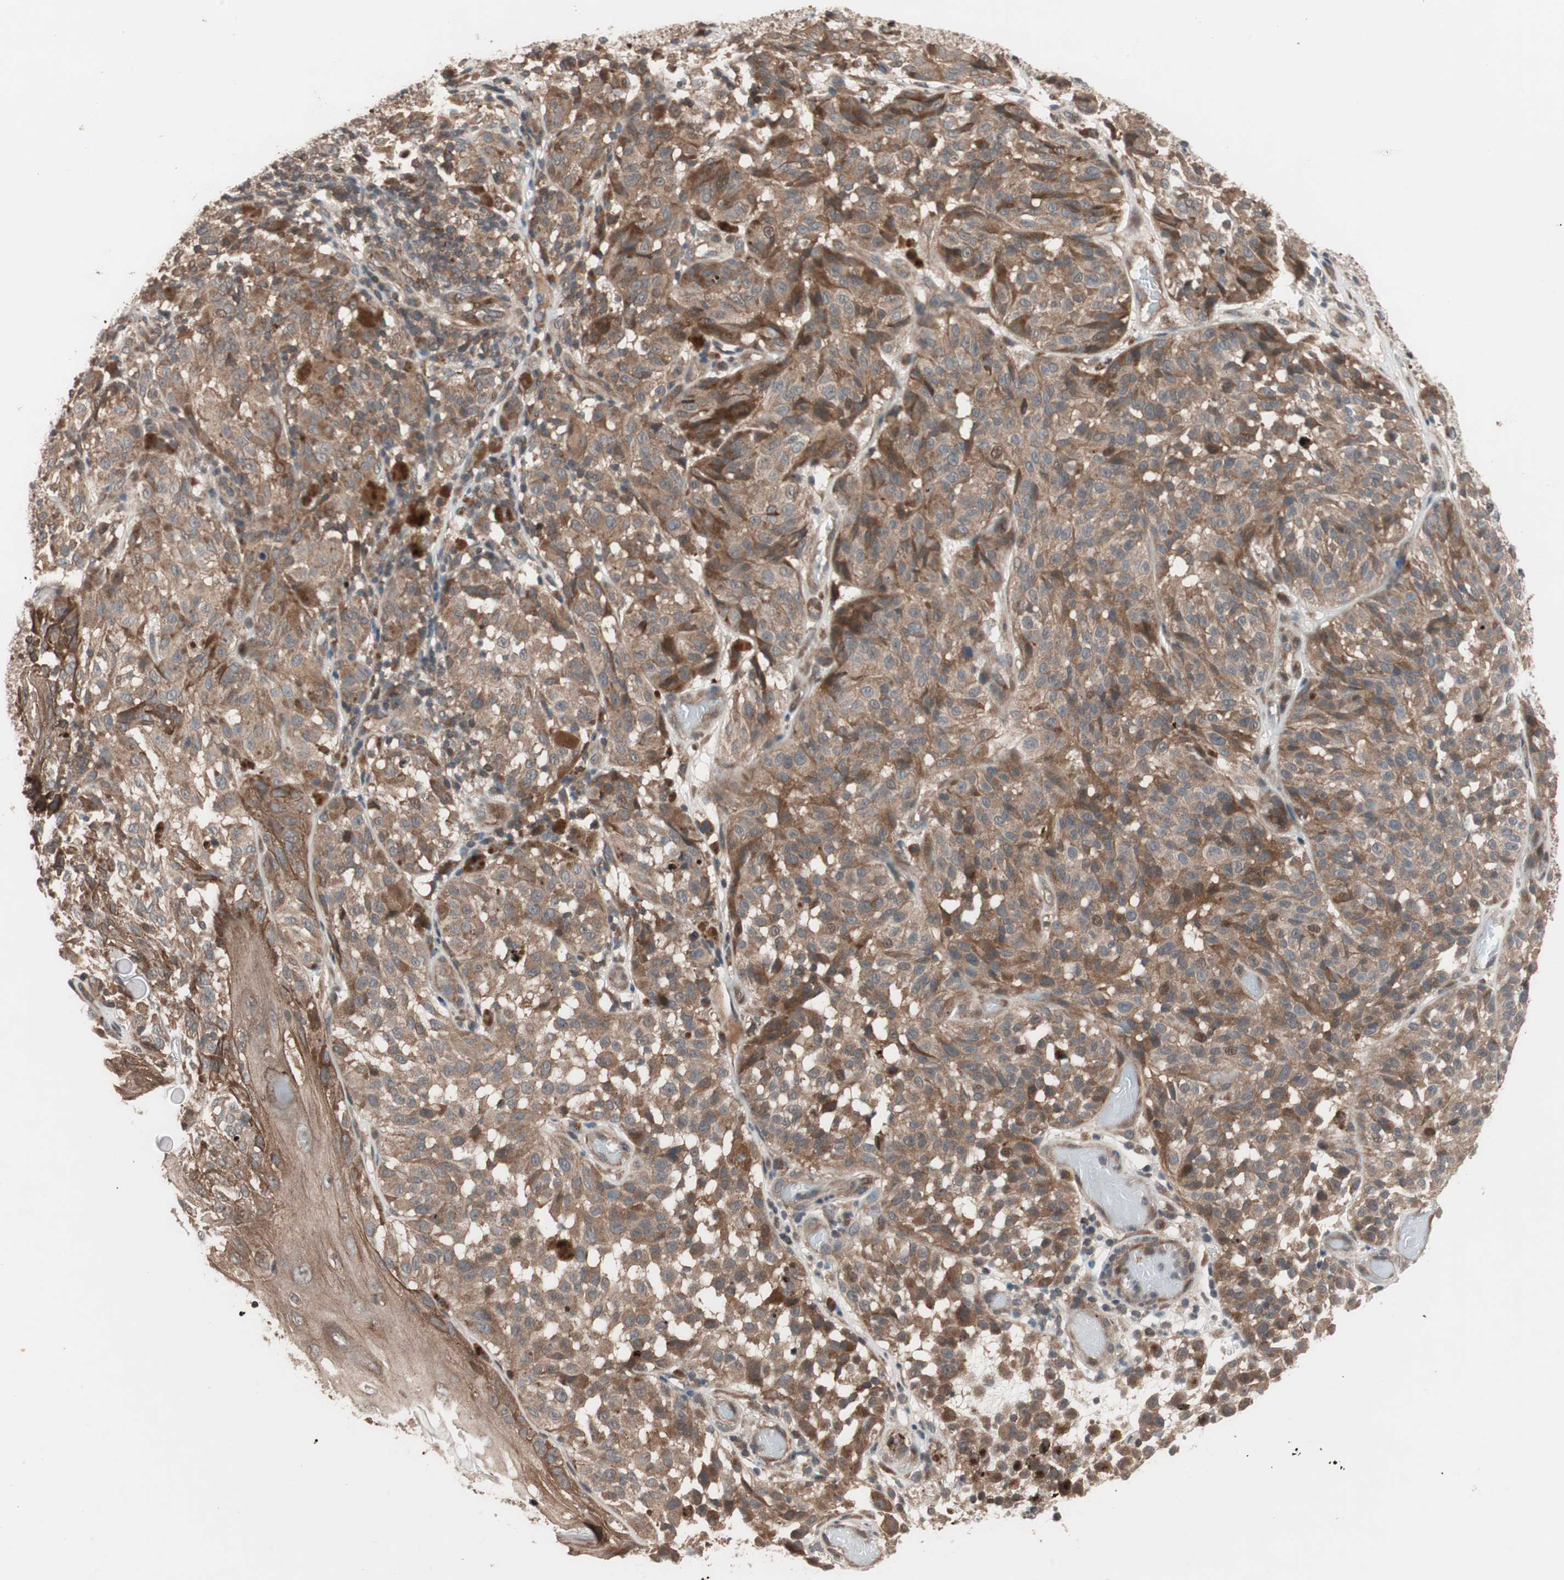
{"staining": {"intensity": "moderate", "quantity": ">75%", "location": "cytoplasmic/membranous"}, "tissue": "melanoma", "cell_type": "Tumor cells", "image_type": "cancer", "snomed": [{"axis": "morphology", "description": "Malignant melanoma, NOS"}, {"axis": "topography", "description": "Skin"}], "caption": "Malignant melanoma stained with DAB IHC exhibits medium levels of moderate cytoplasmic/membranous expression in about >75% of tumor cells. Using DAB (3,3'-diaminobenzidine) (brown) and hematoxylin (blue) stains, captured at high magnification using brightfield microscopy.", "gene": "NF2", "patient": {"sex": "female", "age": 46}}